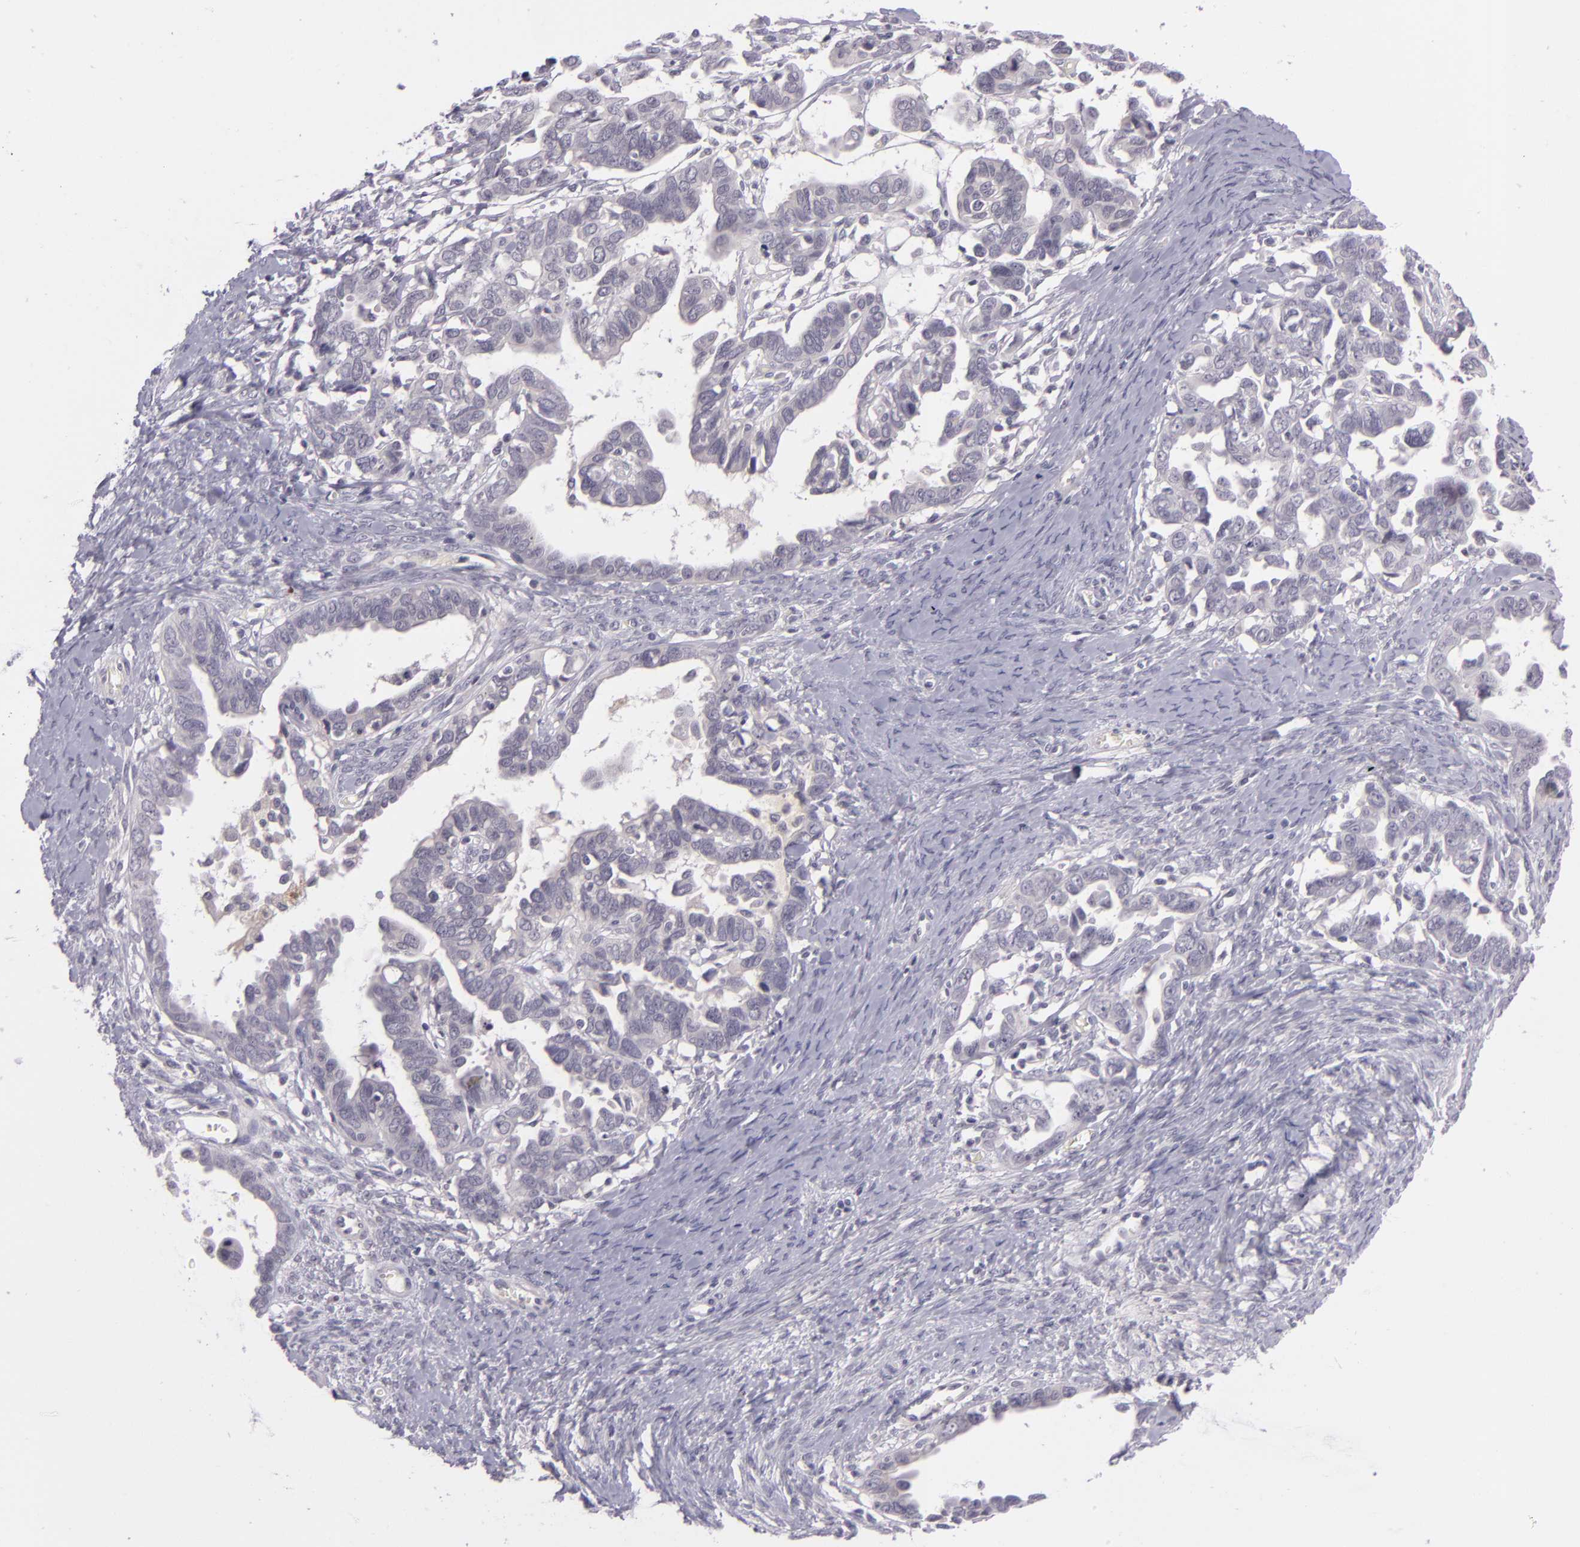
{"staining": {"intensity": "negative", "quantity": "none", "location": "none"}, "tissue": "ovarian cancer", "cell_type": "Tumor cells", "image_type": "cancer", "snomed": [{"axis": "morphology", "description": "Cystadenocarcinoma, serous, NOS"}, {"axis": "topography", "description": "Ovary"}], "caption": "Immunohistochemistry (IHC) of human serous cystadenocarcinoma (ovarian) demonstrates no staining in tumor cells.", "gene": "DAG1", "patient": {"sex": "female", "age": 69}}